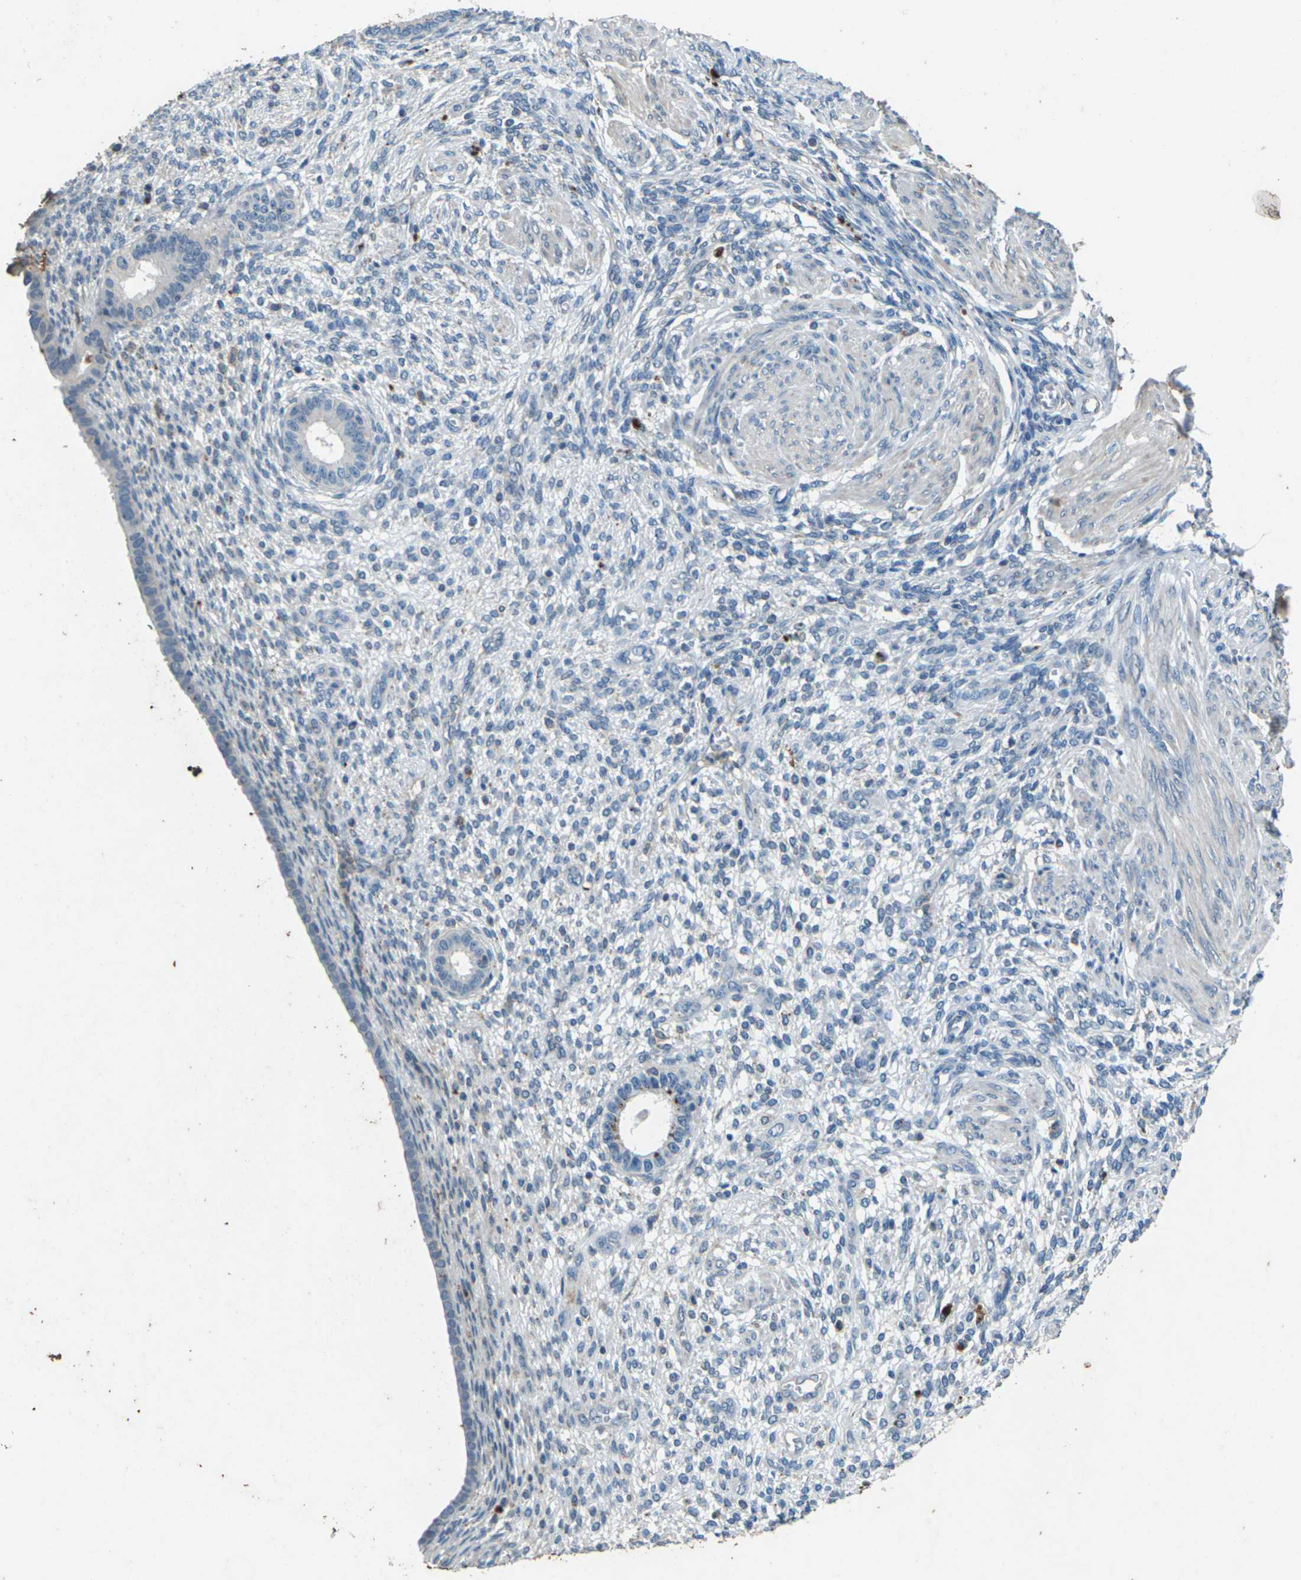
{"staining": {"intensity": "negative", "quantity": "none", "location": "none"}, "tissue": "endometrium", "cell_type": "Cells in endometrial stroma", "image_type": "normal", "snomed": [{"axis": "morphology", "description": "Normal tissue, NOS"}, {"axis": "topography", "description": "Endometrium"}], "caption": "There is no significant expression in cells in endometrial stroma of endometrium. Brightfield microscopy of immunohistochemistry (IHC) stained with DAB (3,3'-diaminobenzidine) (brown) and hematoxylin (blue), captured at high magnification.", "gene": "SIGLEC14", "patient": {"sex": "female", "age": 72}}